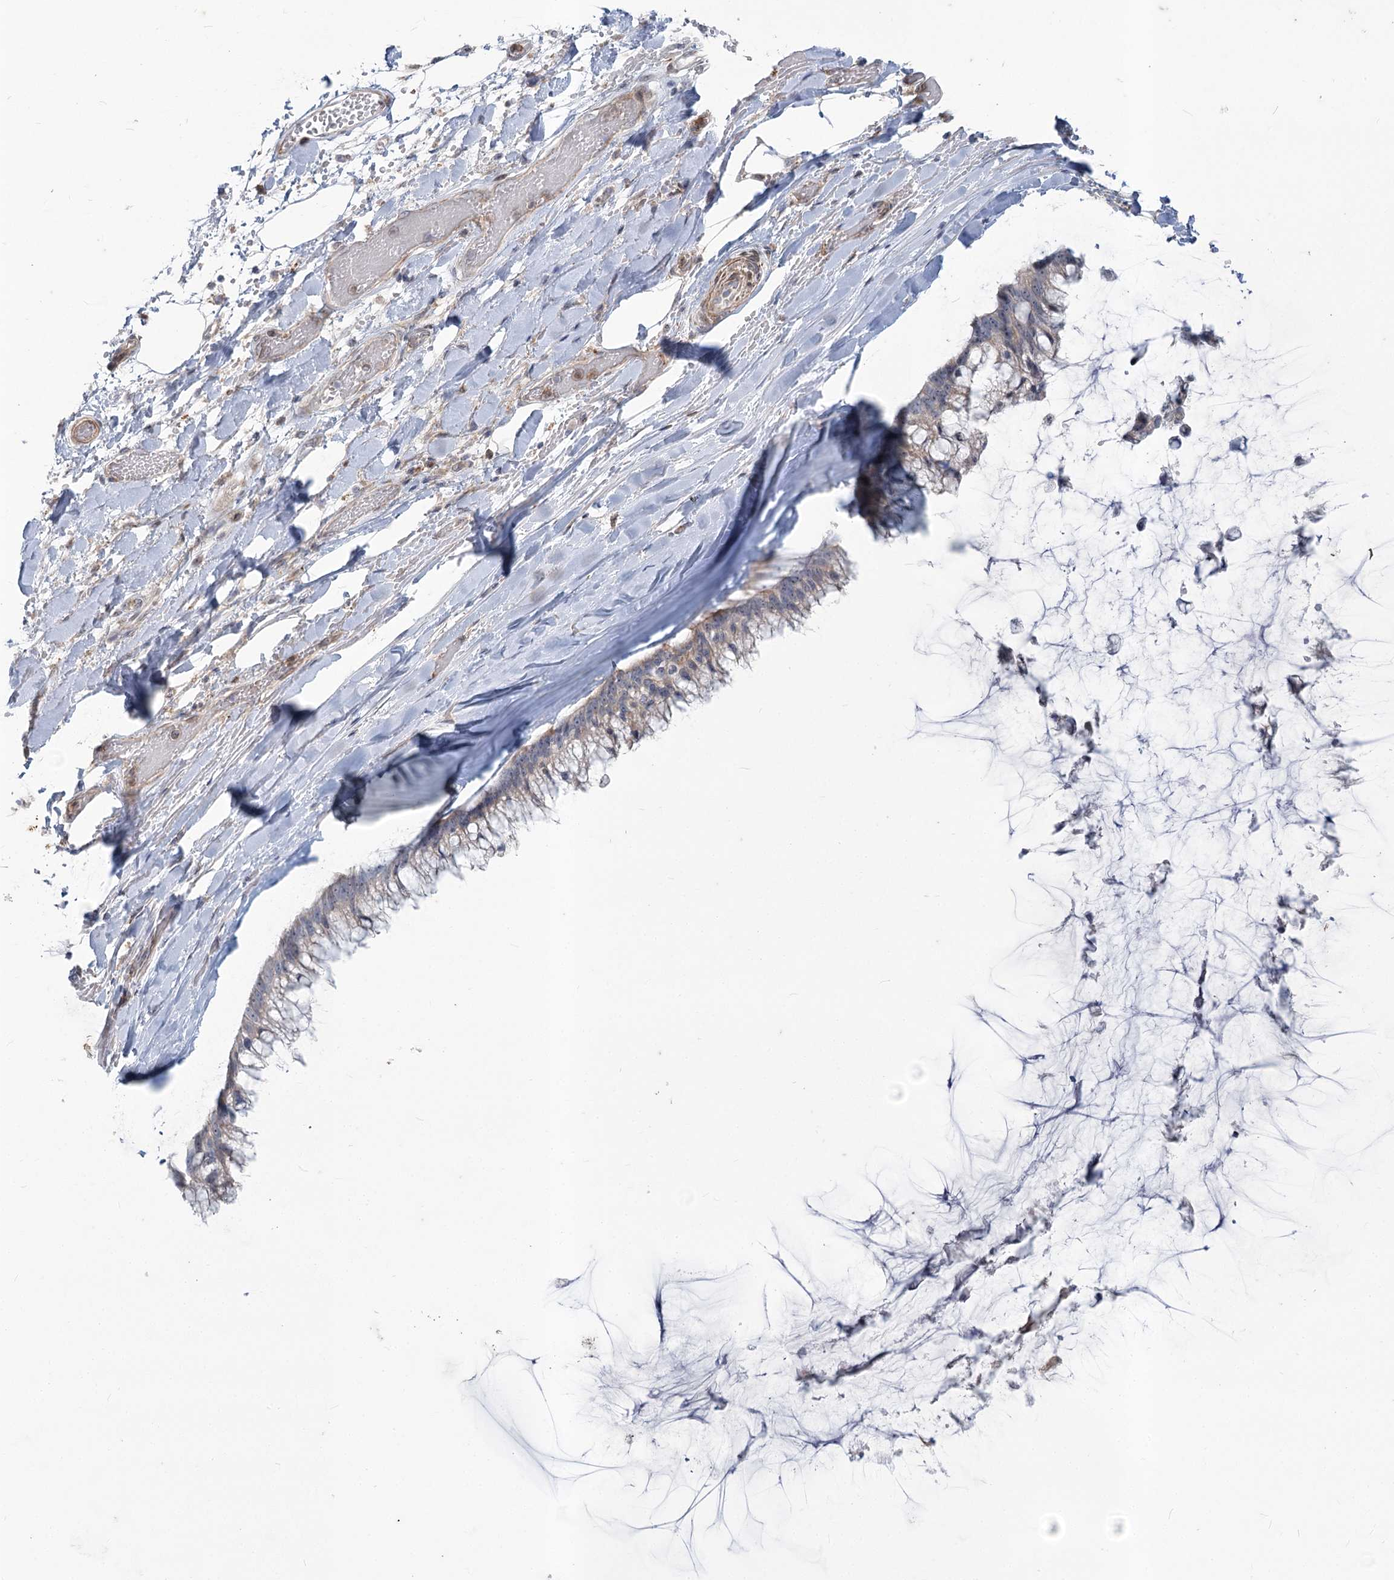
{"staining": {"intensity": "weak", "quantity": ">75%", "location": "cytoplasmic/membranous"}, "tissue": "ovarian cancer", "cell_type": "Tumor cells", "image_type": "cancer", "snomed": [{"axis": "morphology", "description": "Cystadenocarcinoma, mucinous, NOS"}, {"axis": "topography", "description": "Ovary"}], "caption": "Protein analysis of mucinous cystadenocarcinoma (ovarian) tissue demonstrates weak cytoplasmic/membranous staining in approximately >75% of tumor cells.", "gene": "MTG1", "patient": {"sex": "female", "age": 39}}